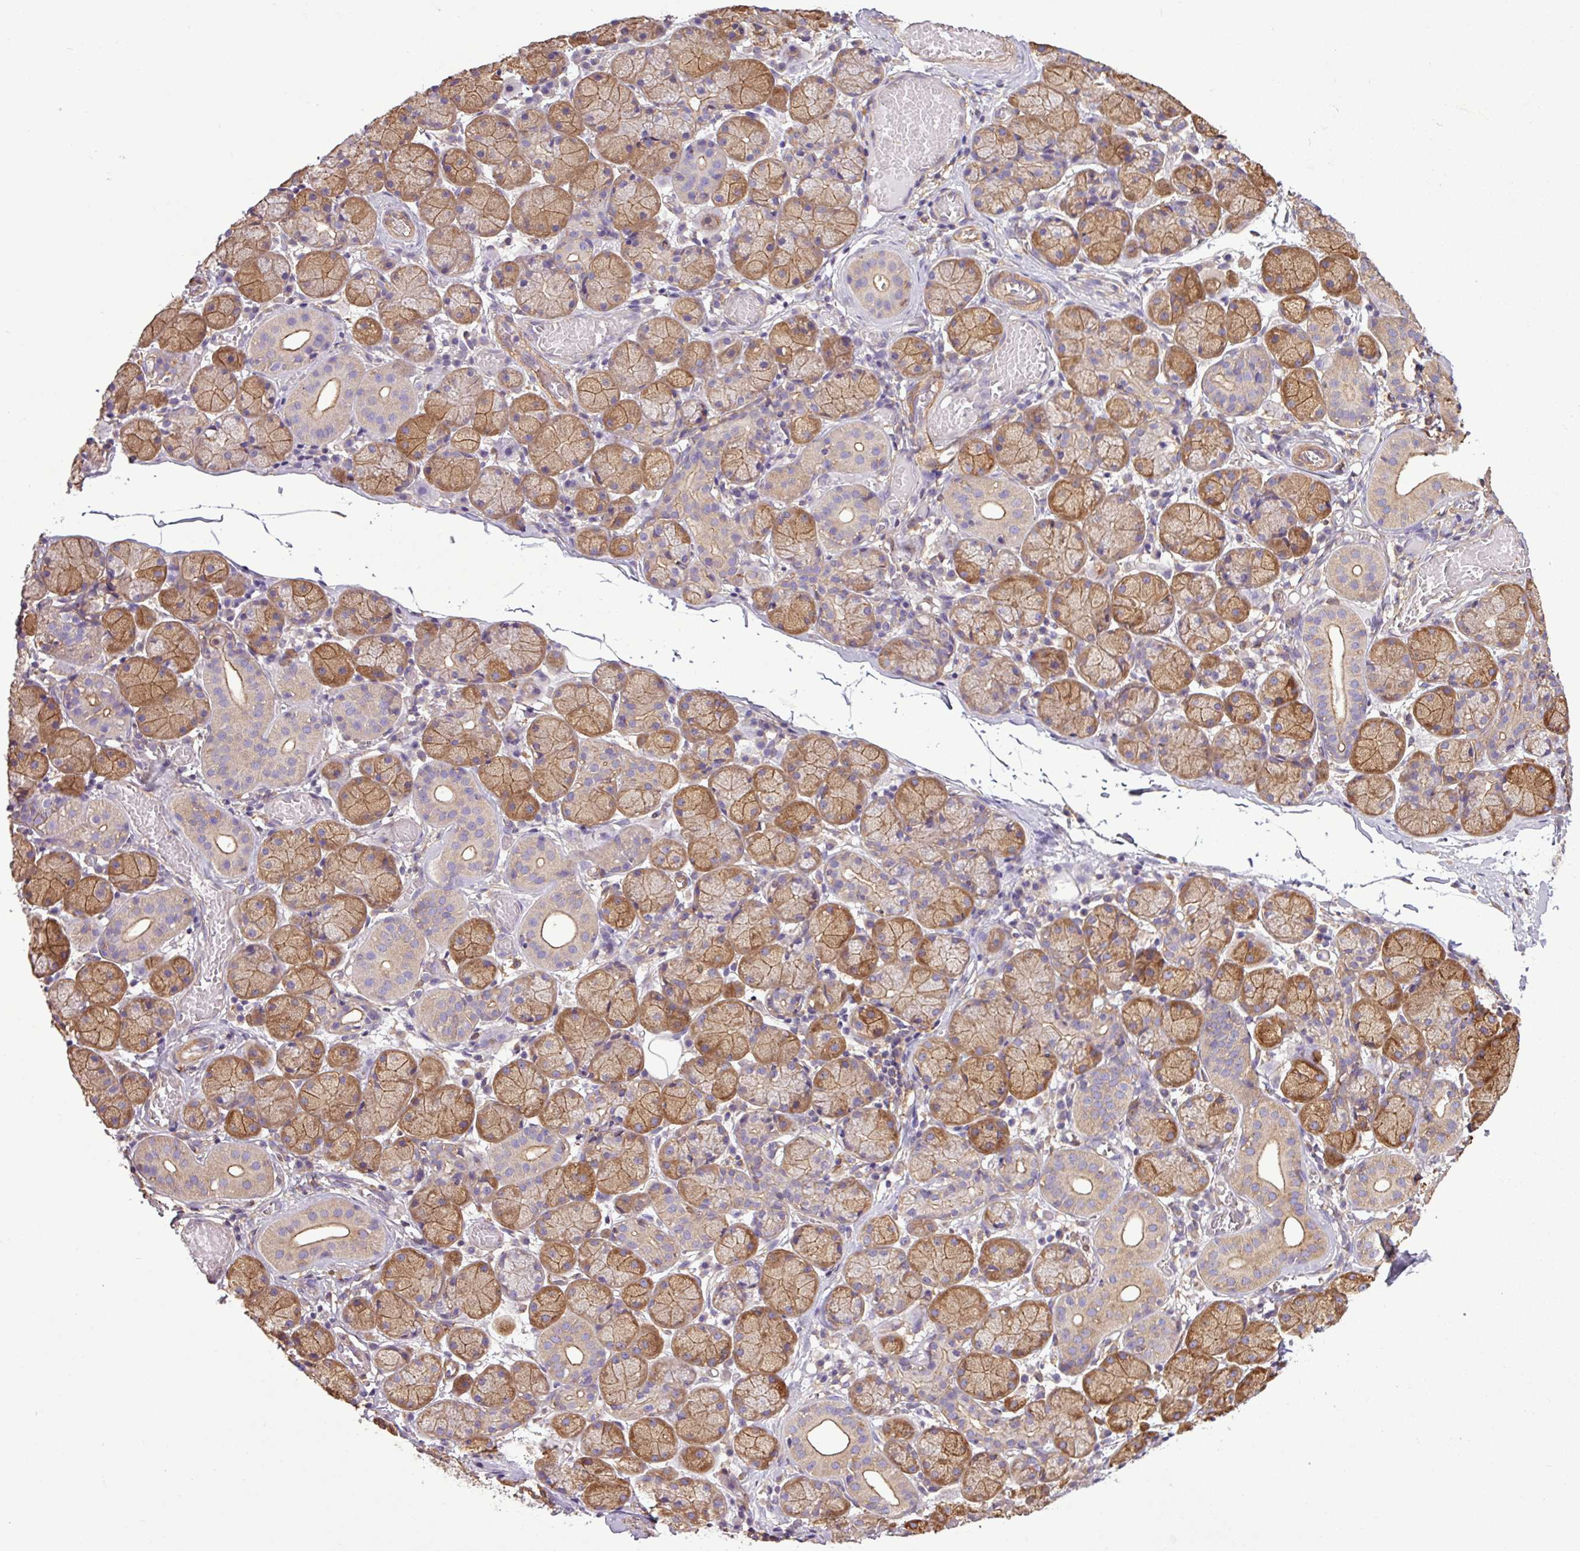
{"staining": {"intensity": "moderate", "quantity": ">75%", "location": "cytoplasmic/membranous"}, "tissue": "salivary gland", "cell_type": "Glandular cells", "image_type": "normal", "snomed": [{"axis": "morphology", "description": "Normal tissue, NOS"}, {"axis": "topography", "description": "Salivary gland"}], "caption": "Immunohistochemical staining of unremarkable human salivary gland demonstrates >75% levels of moderate cytoplasmic/membranous protein expression in about >75% of glandular cells.", "gene": "PACSIN2", "patient": {"sex": "female", "age": 24}}